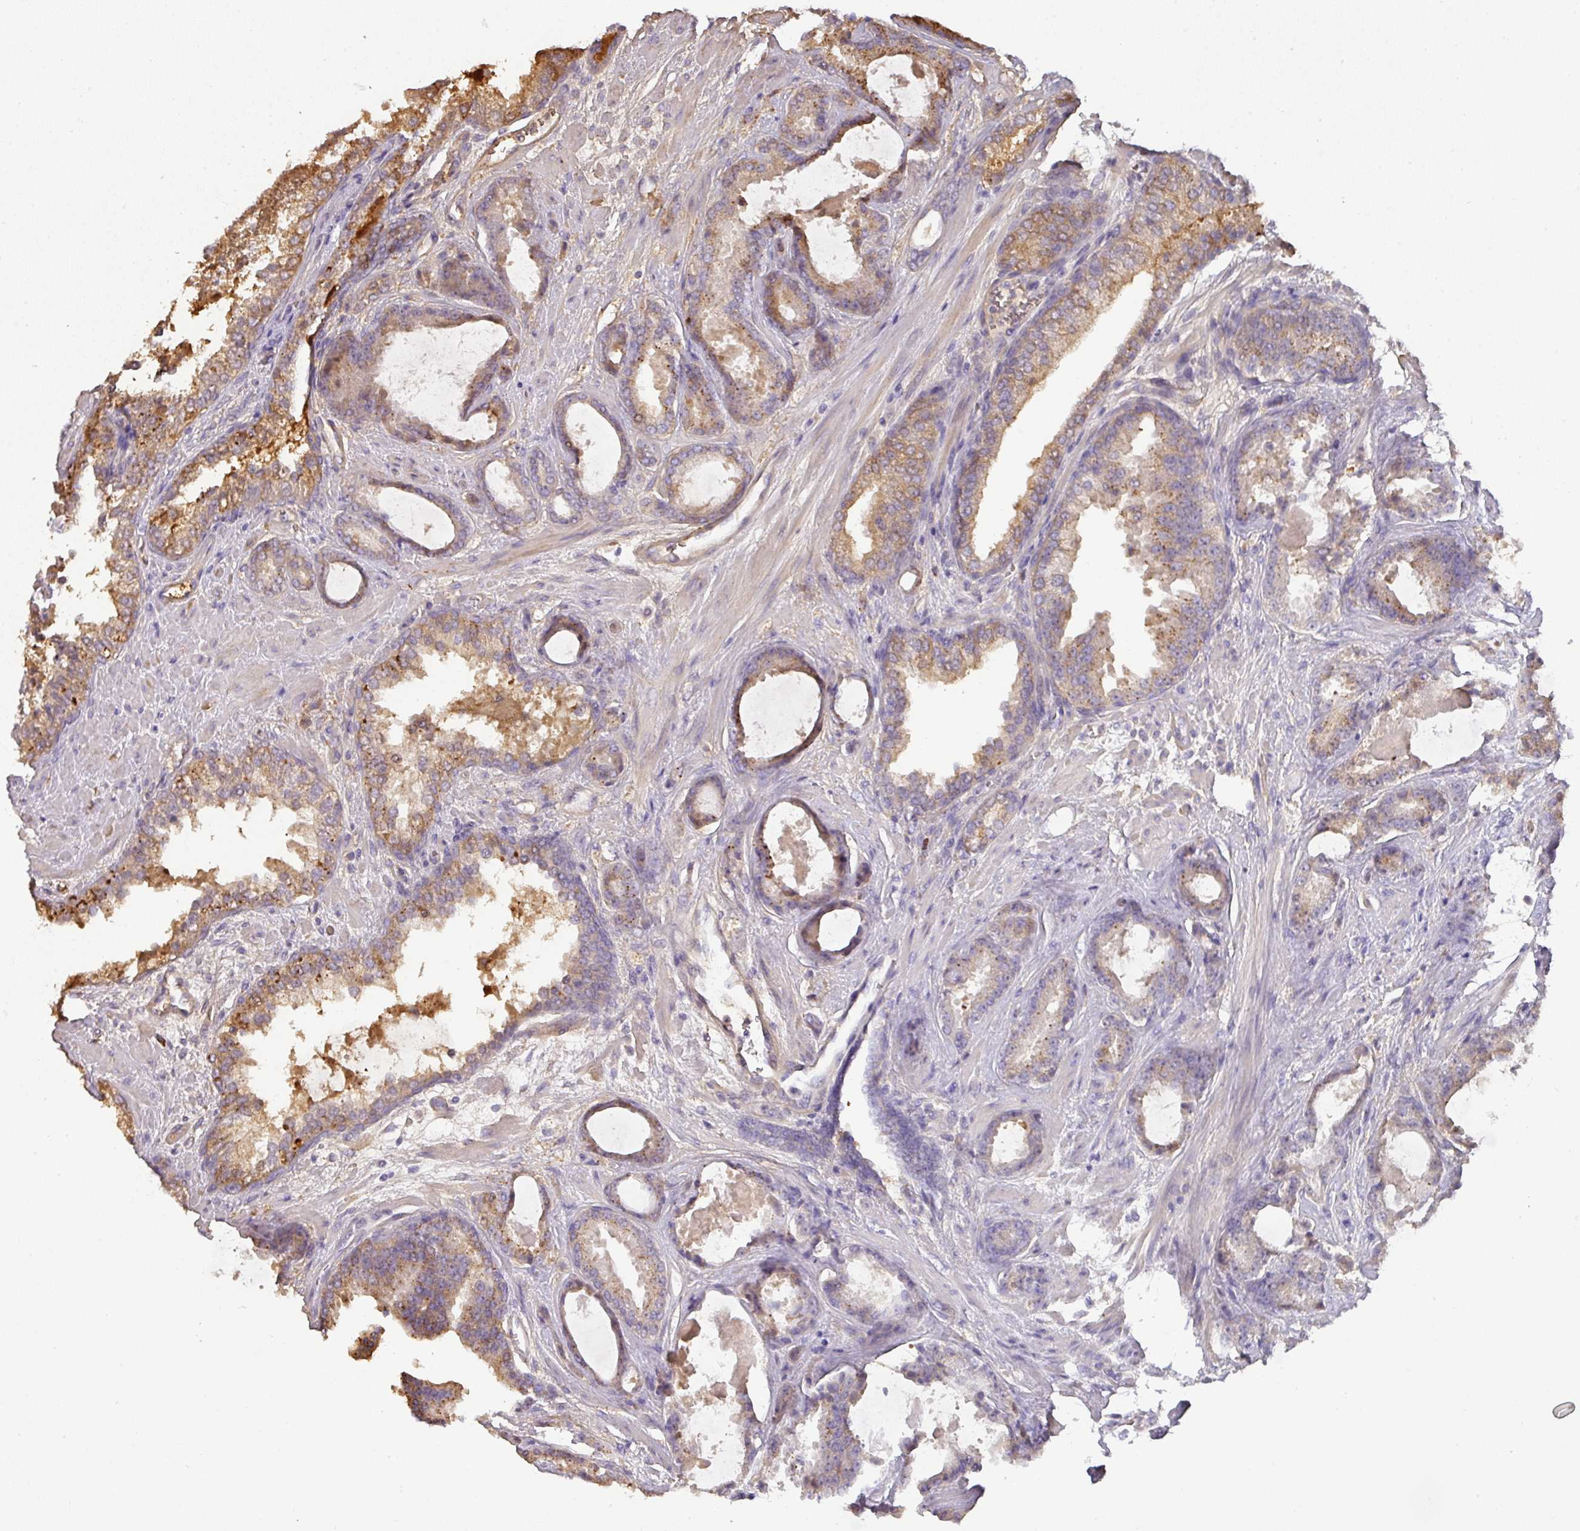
{"staining": {"intensity": "moderate", "quantity": "25%-75%", "location": "cytoplasmic/membranous"}, "tissue": "prostate cancer", "cell_type": "Tumor cells", "image_type": "cancer", "snomed": [{"axis": "morphology", "description": "Adenocarcinoma, Low grade"}, {"axis": "topography", "description": "Prostate"}], "caption": "Protein staining exhibits moderate cytoplasmic/membranous staining in approximately 25%-75% of tumor cells in prostate cancer.", "gene": "CCZ1", "patient": {"sex": "male", "age": 62}}